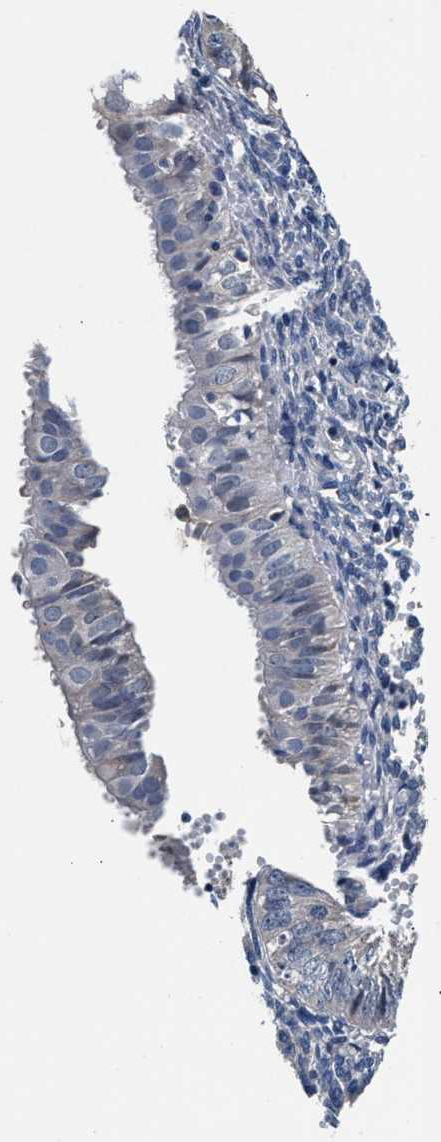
{"staining": {"intensity": "negative", "quantity": "none", "location": "none"}, "tissue": "endometrial cancer", "cell_type": "Tumor cells", "image_type": "cancer", "snomed": [{"axis": "morphology", "description": "Normal tissue, NOS"}, {"axis": "morphology", "description": "Adenocarcinoma, NOS"}, {"axis": "topography", "description": "Endometrium"}], "caption": "This is a photomicrograph of immunohistochemistry (IHC) staining of endometrial cancer, which shows no expression in tumor cells.", "gene": "GSTM1", "patient": {"sex": "female", "age": 53}}